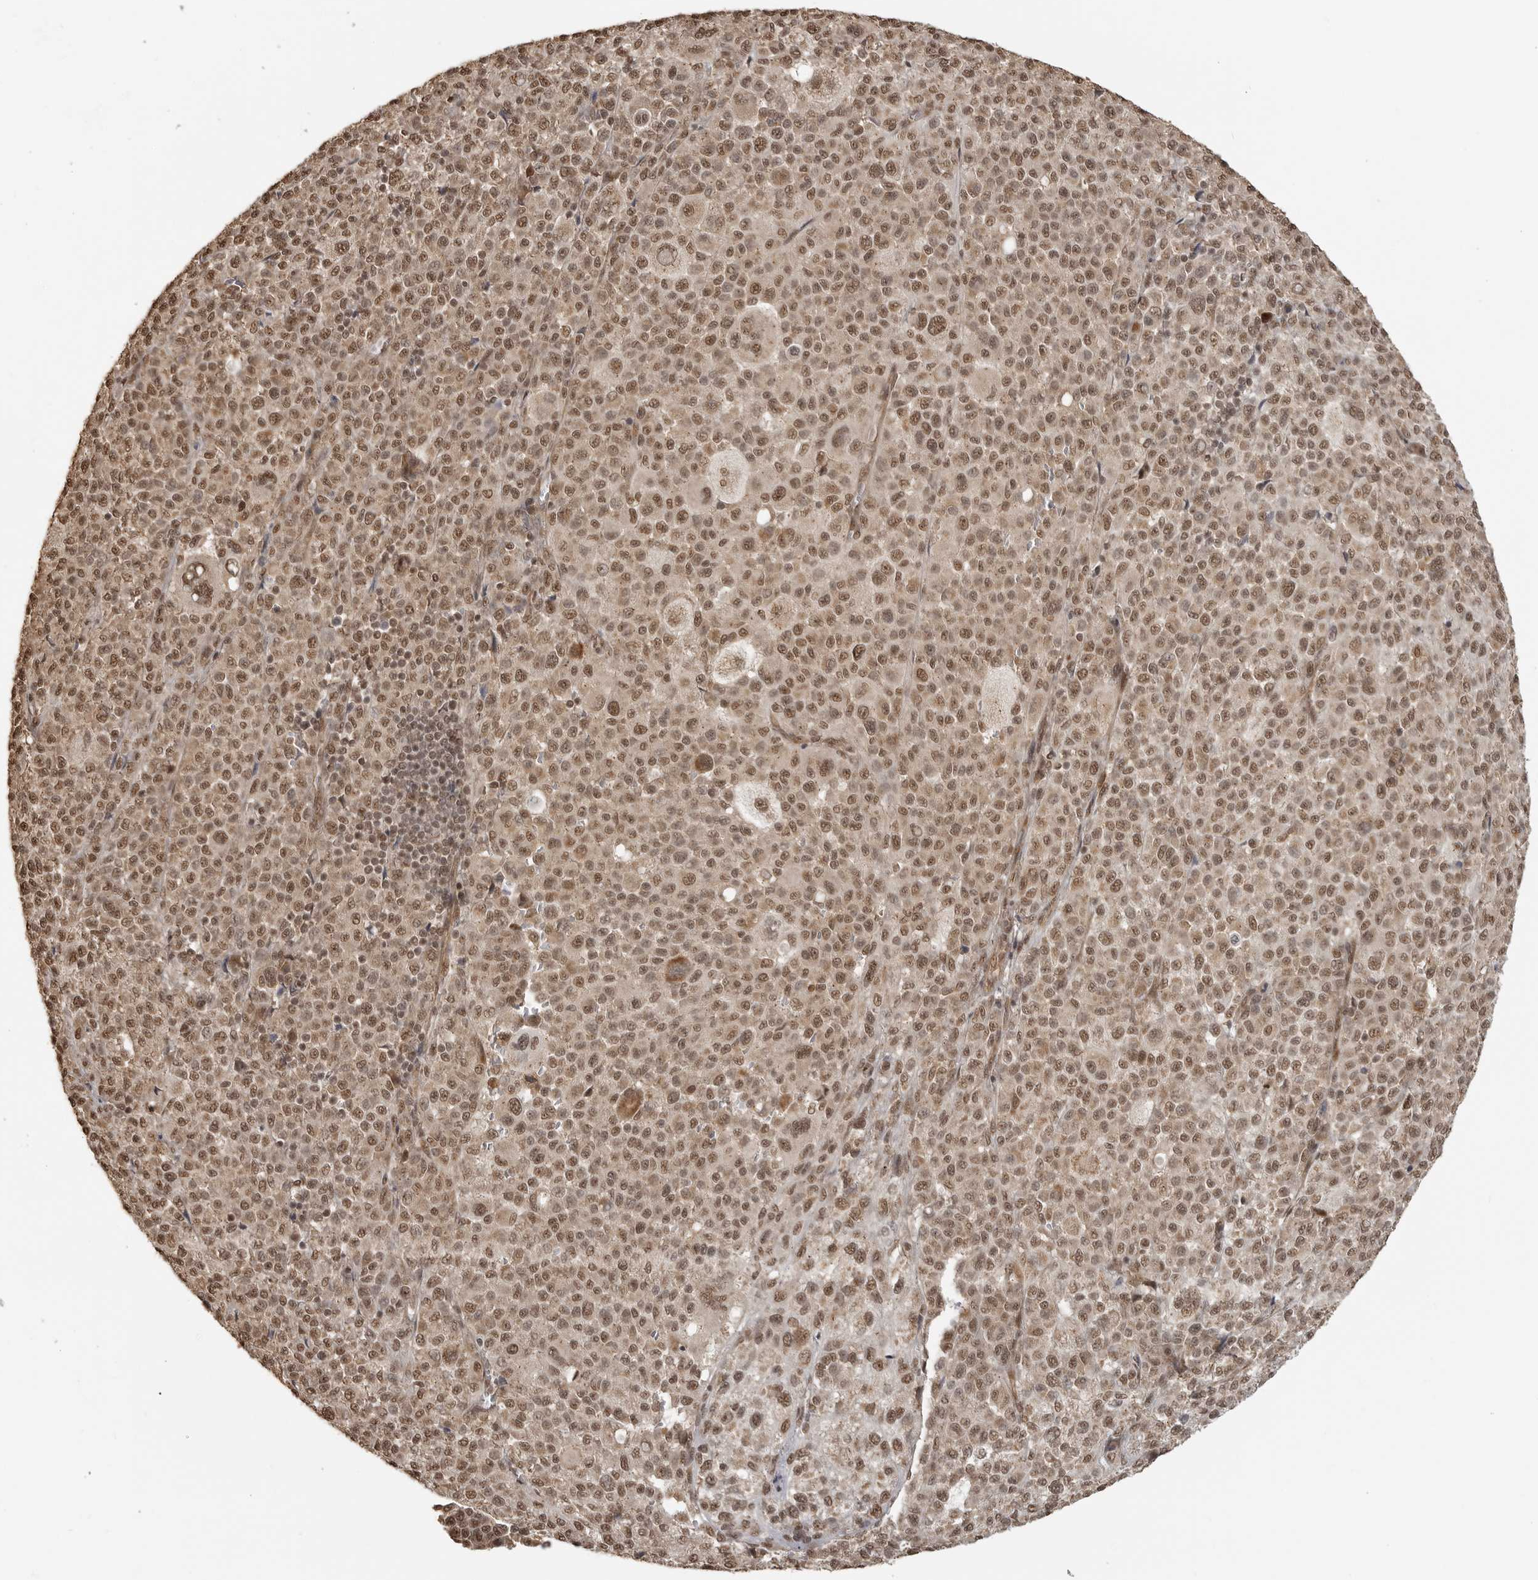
{"staining": {"intensity": "moderate", "quantity": ">75%", "location": "nuclear"}, "tissue": "melanoma", "cell_type": "Tumor cells", "image_type": "cancer", "snomed": [{"axis": "morphology", "description": "Malignant melanoma, Metastatic site"}, {"axis": "topography", "description": "Skin"}], "caption": "Melanoma stained with a brown dye displays moderate nuclear positive expression in about >75% of tumor cells.", "gene": "CLOCK", "patient": {"sex": "female", "age": 74}}